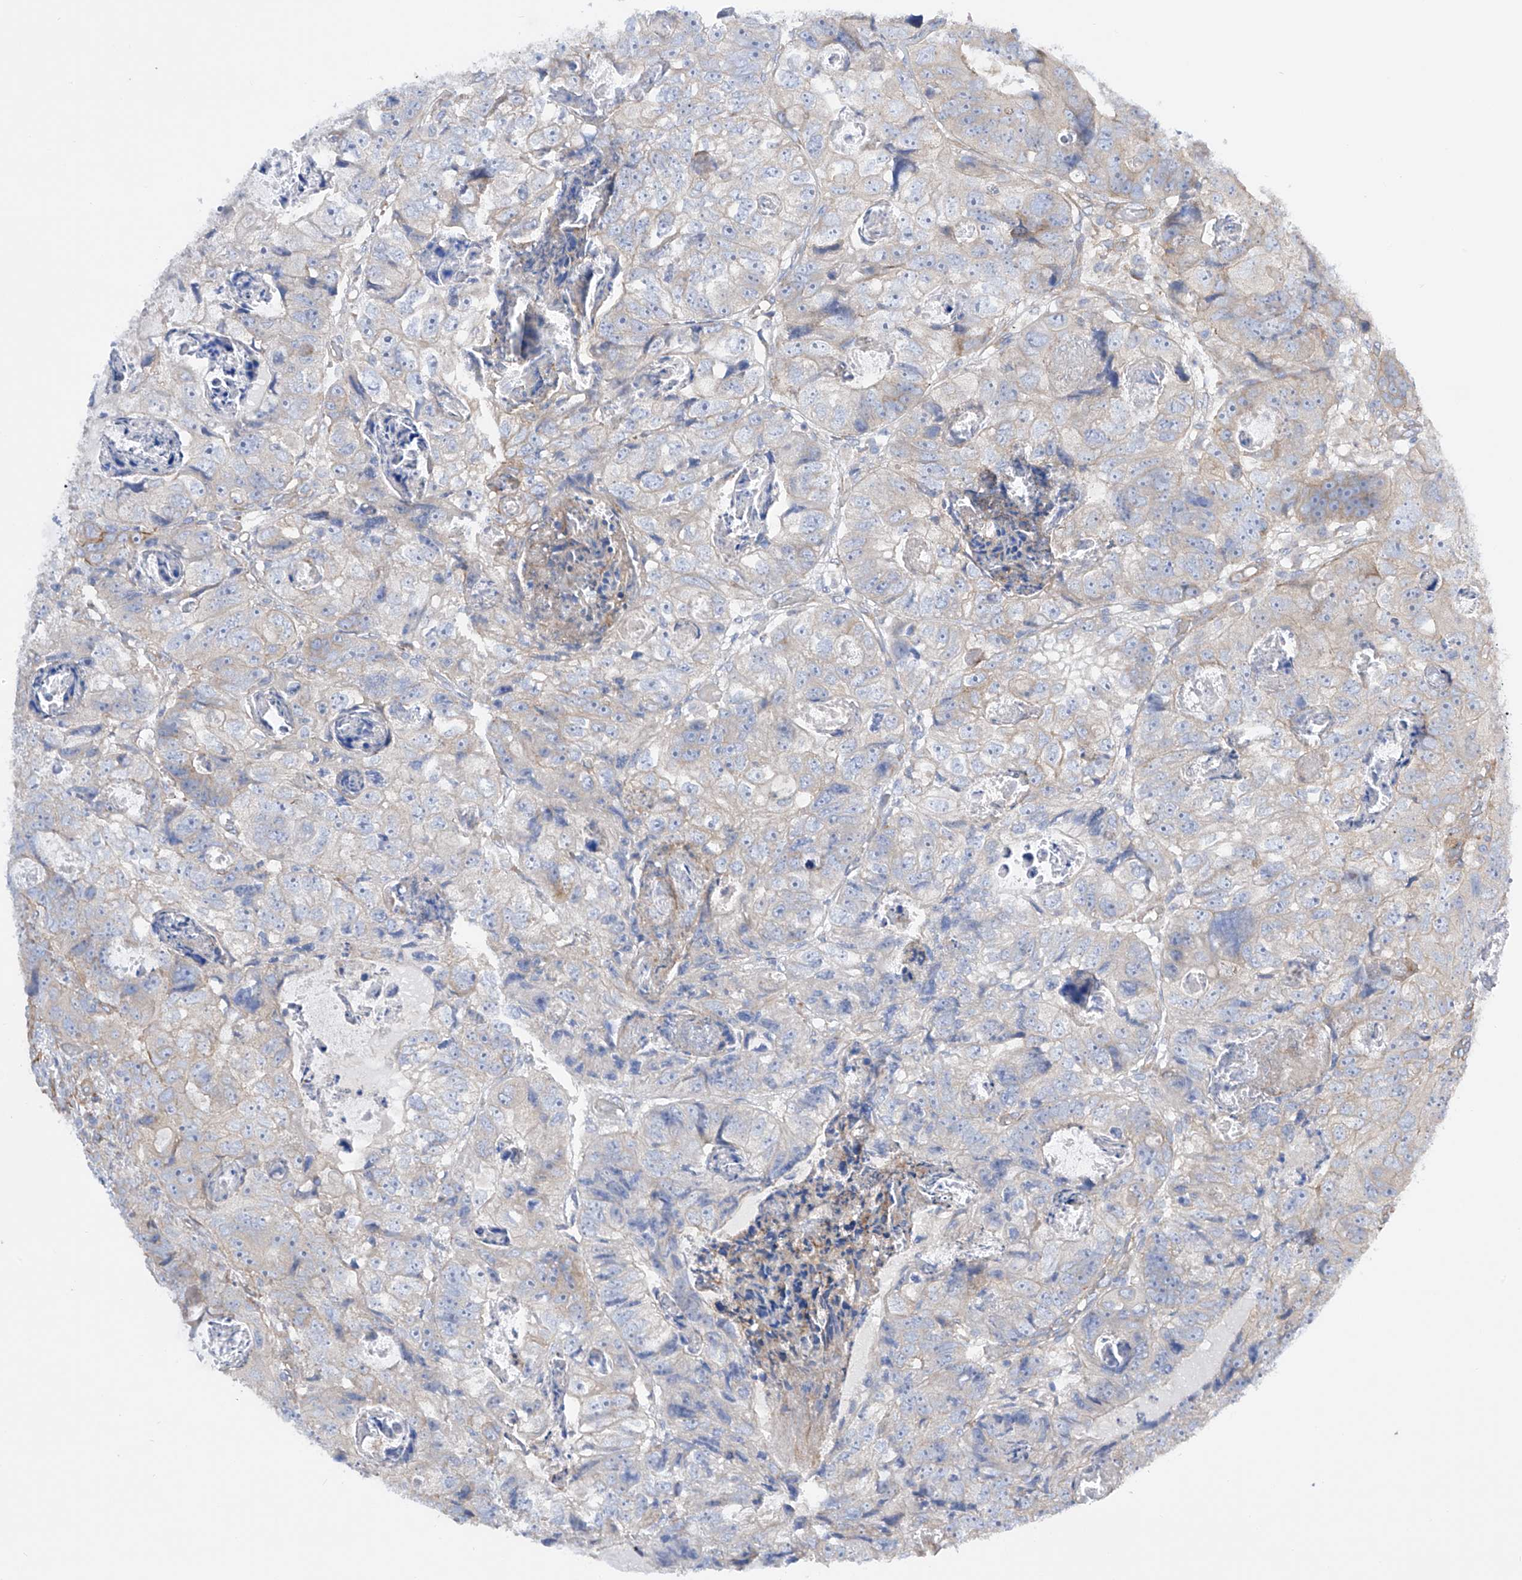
{"staining": {"intensity": "negative", "quantity": "none", "location": "none"}, "tissue": "colorectal cancer", "cell_type": "Tumor cells", "image_type": "cancer", "snomed": [{"axis": "morphology", "description": "Adenocarcinoma, NOS"}, {"axis": "topography", "description": "Rectum"}], "caption": "This is a histopathology image of immunohistochemistry (IHC) staining of colorectal adenocarcinoma, which shows no expression in tumor cells.", "gene": "LCA5", "patient": {"sex": "male", "age": 59}}